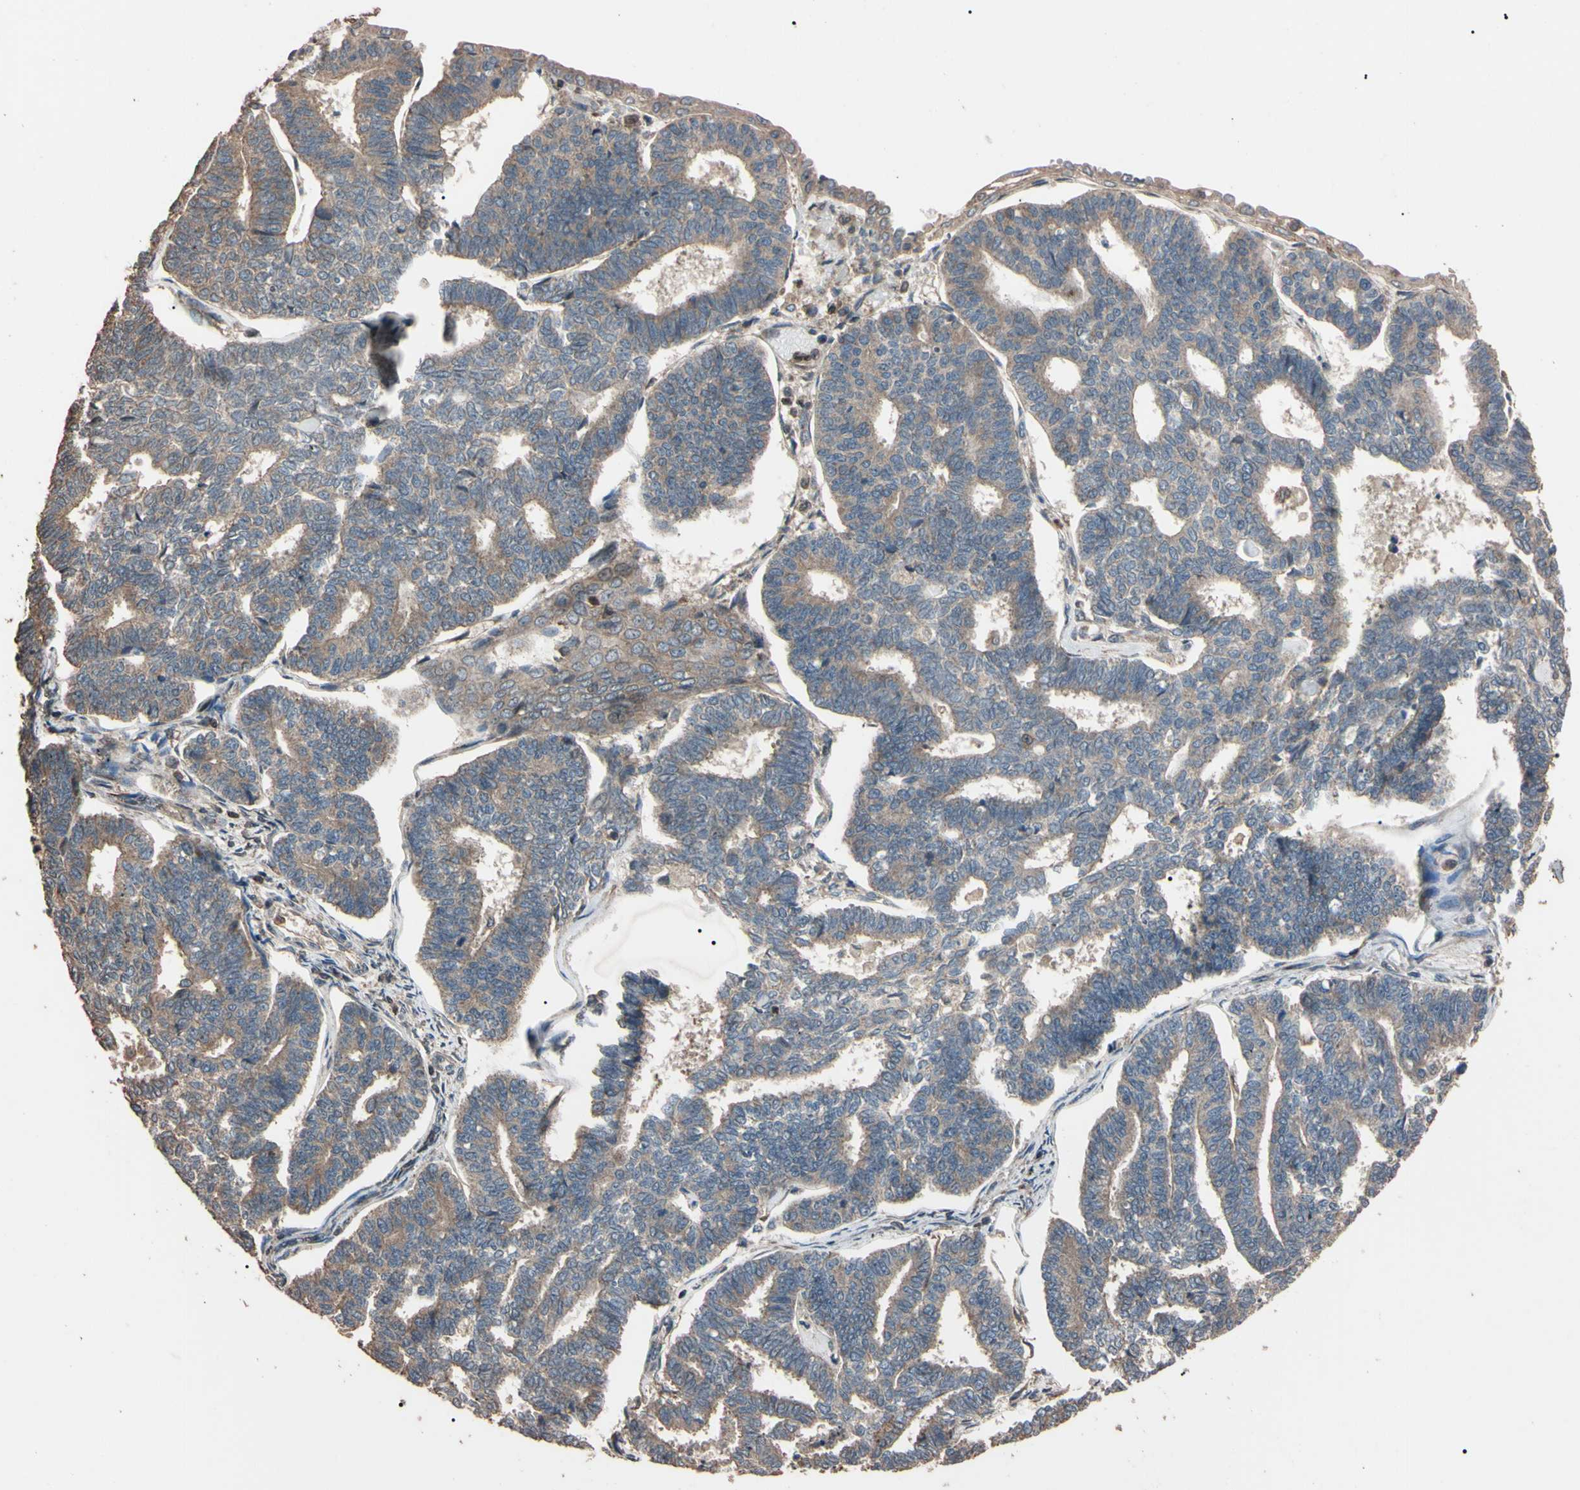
{"staining": {"intensity": "weak", "quantity": ">75%", "location": "cytoplasmic/membranous"}, "tissue": "endometrial cancer", "cell_type": "Tumor cells", "image_type": "cancer", "snomed": [{"axis": "morphology", "description": "Adenocarcinoma, NOS"}, {"axis": "topography", "description": "Endometrium"}], "caption": "Endometrial adenocarcinoma stained for a protein shows weak cytoplasmic/membranous positivity in tumor cells.", "gene": "TNFRSF1A", "patient": {"sex": "female", "age": 70}}